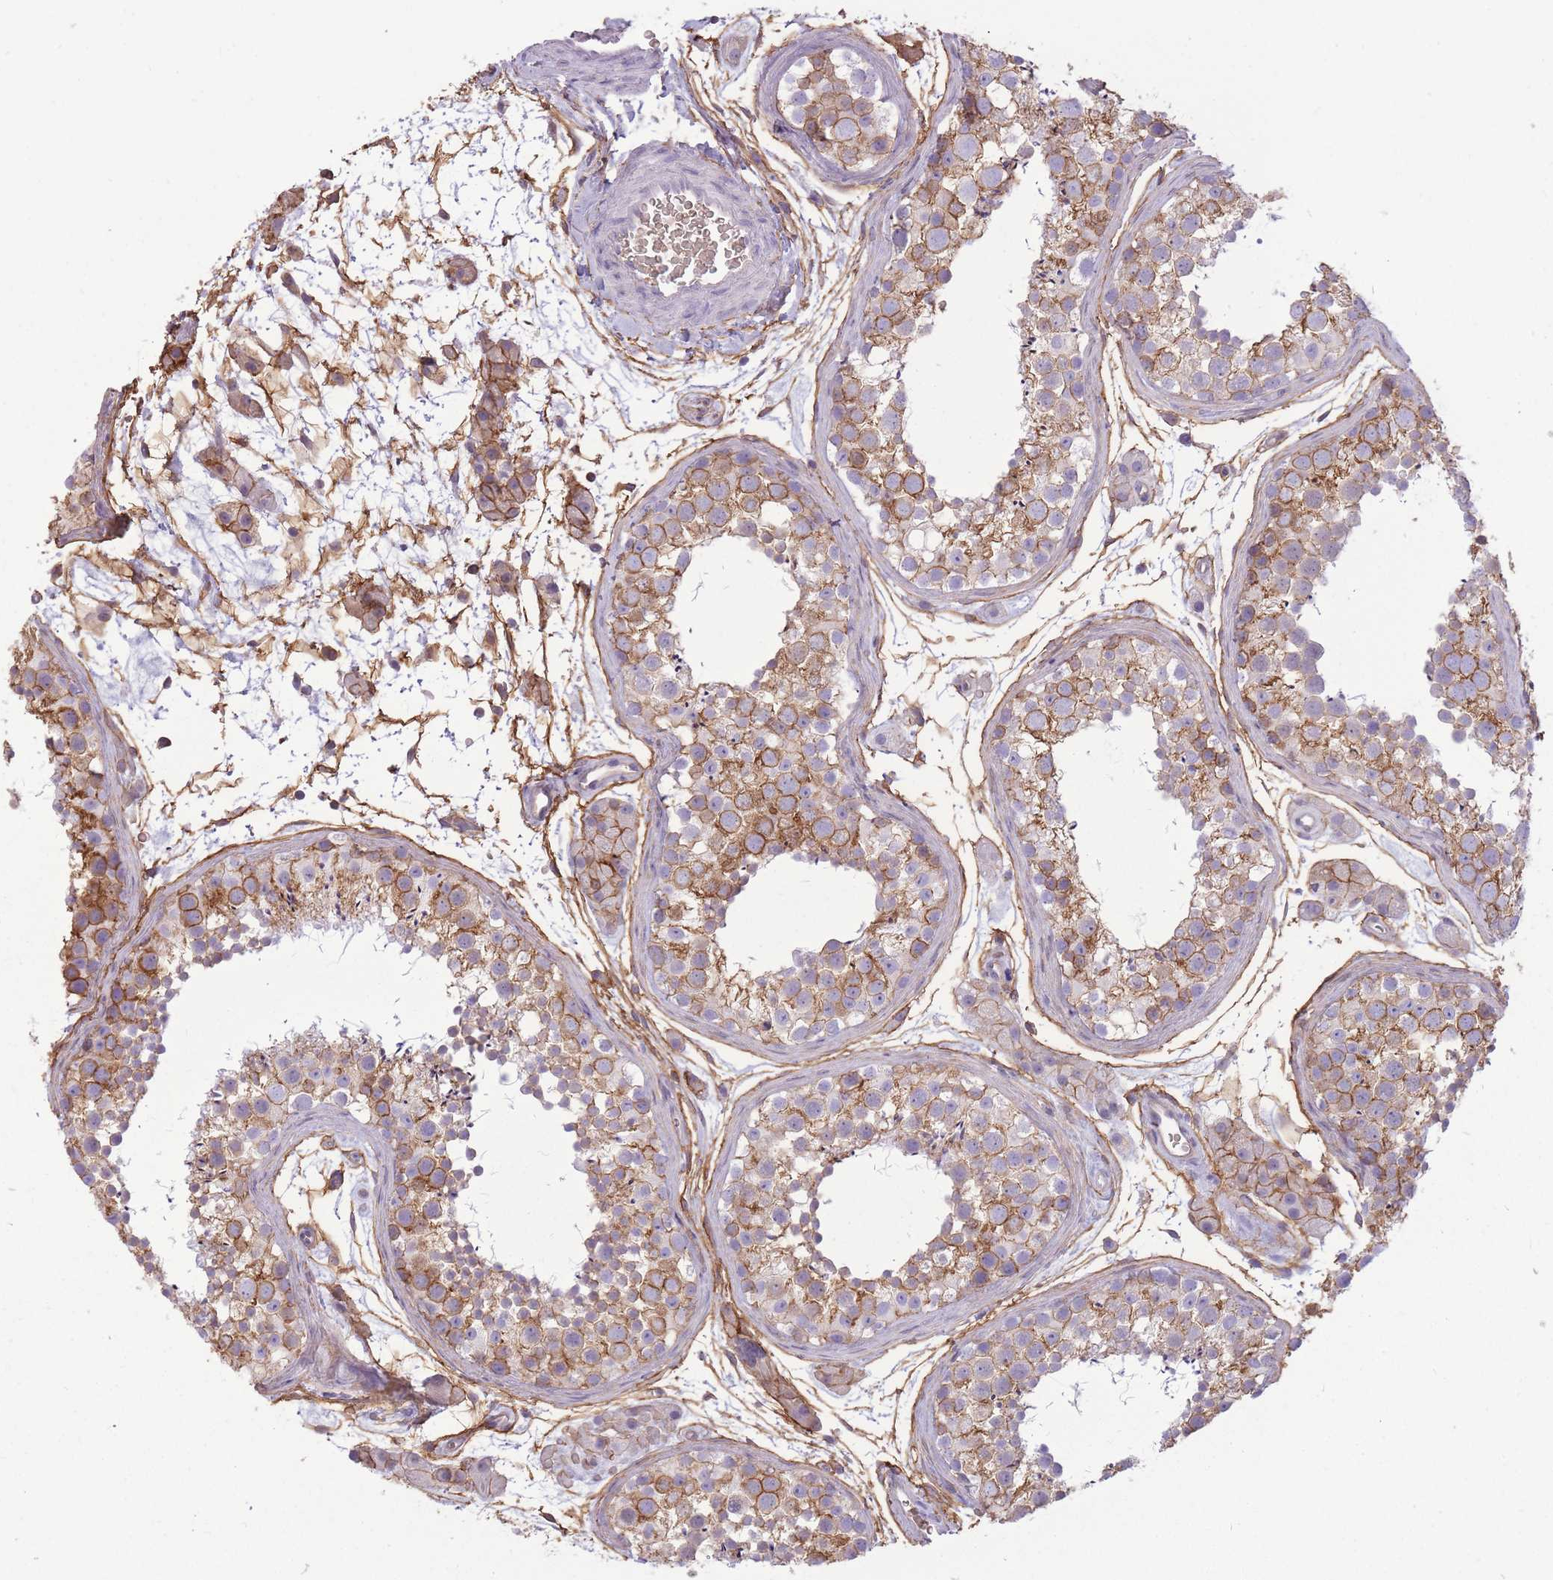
{"staining": {"intensity": "moderate", "quantity": "25%-75%", "location": "cytoplasmic/membranous"}, "tissue": "testis", "cell_type": "Cells in seminiferous ducts", "image_type": "normal", "snomed": [{"axis": "morphology", "description": "Normal tissue, NOS"}, {"axis": "topography", "description": "Testis"}], "caption": "Protein analysis of unremarkable testis displays moderate cytoplasmic/membranous staining in approximately 25%-75% of cells in seminiferous ducts.", "gene": "ADD1", "patient": {"sex": "male", "age": 41}}